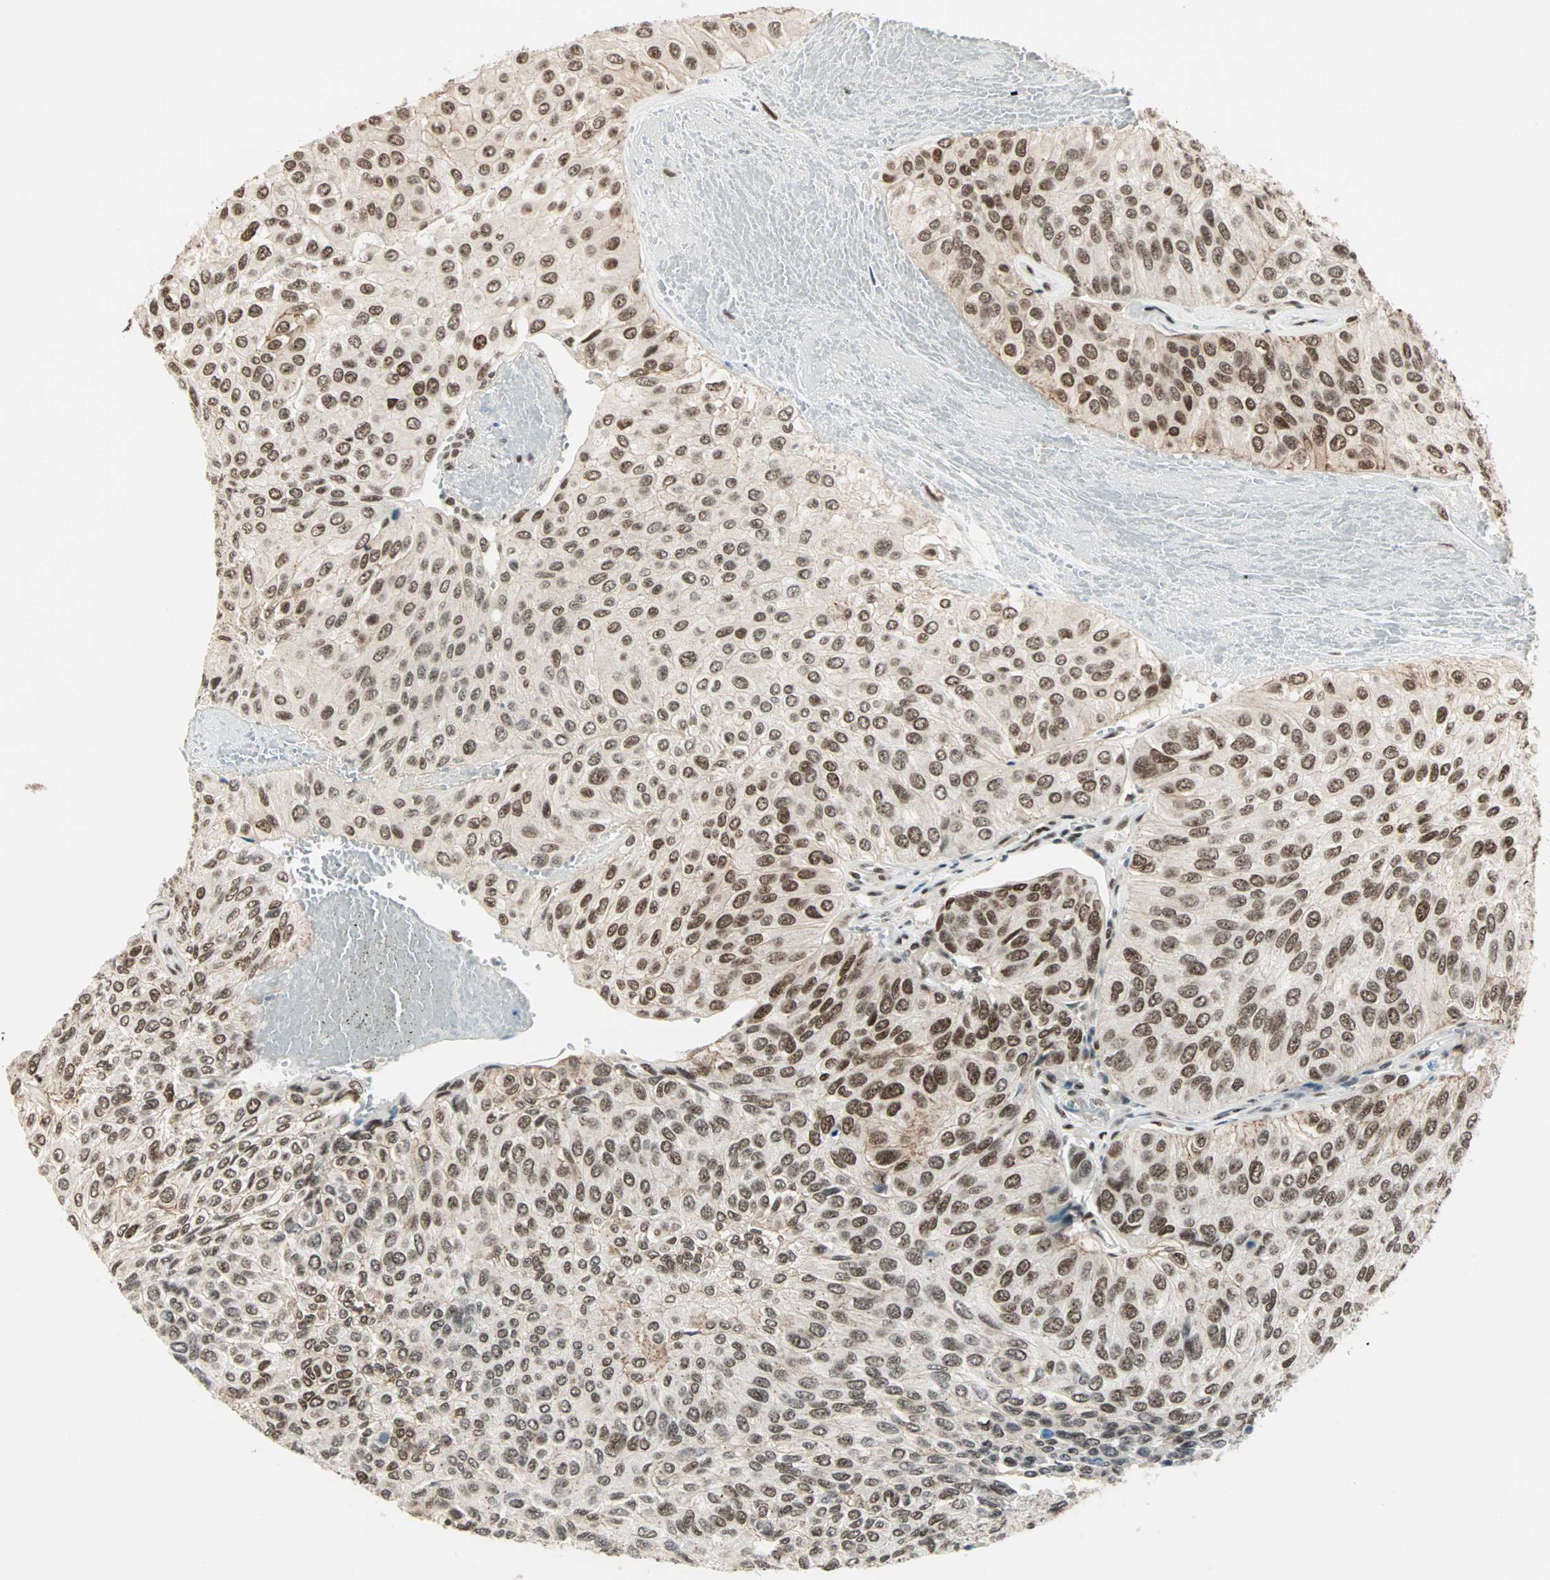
{"staining": {"intensity": "moderate", "quantity": ">75%", "location": "nuclear"}, "tissue": "urothelial cancer", "cell_type": "Tumor cells", "image_type": "cancer", "snomed": [{"axis": "morphology", "description": "Urothelial carcinoma, High grade"}, {"axis": "topography", "description": "Urinary bladder"}], "caption": "Immunohistochemical staining of urothelial cancer reveals moderate nuclear protein positivity in approximately >75% of tumor cells. (DAB = brown stain, brightfield microscopy at high magnification).", "gene": "BLM", "patient": {"sex": "male", "age": 66}}